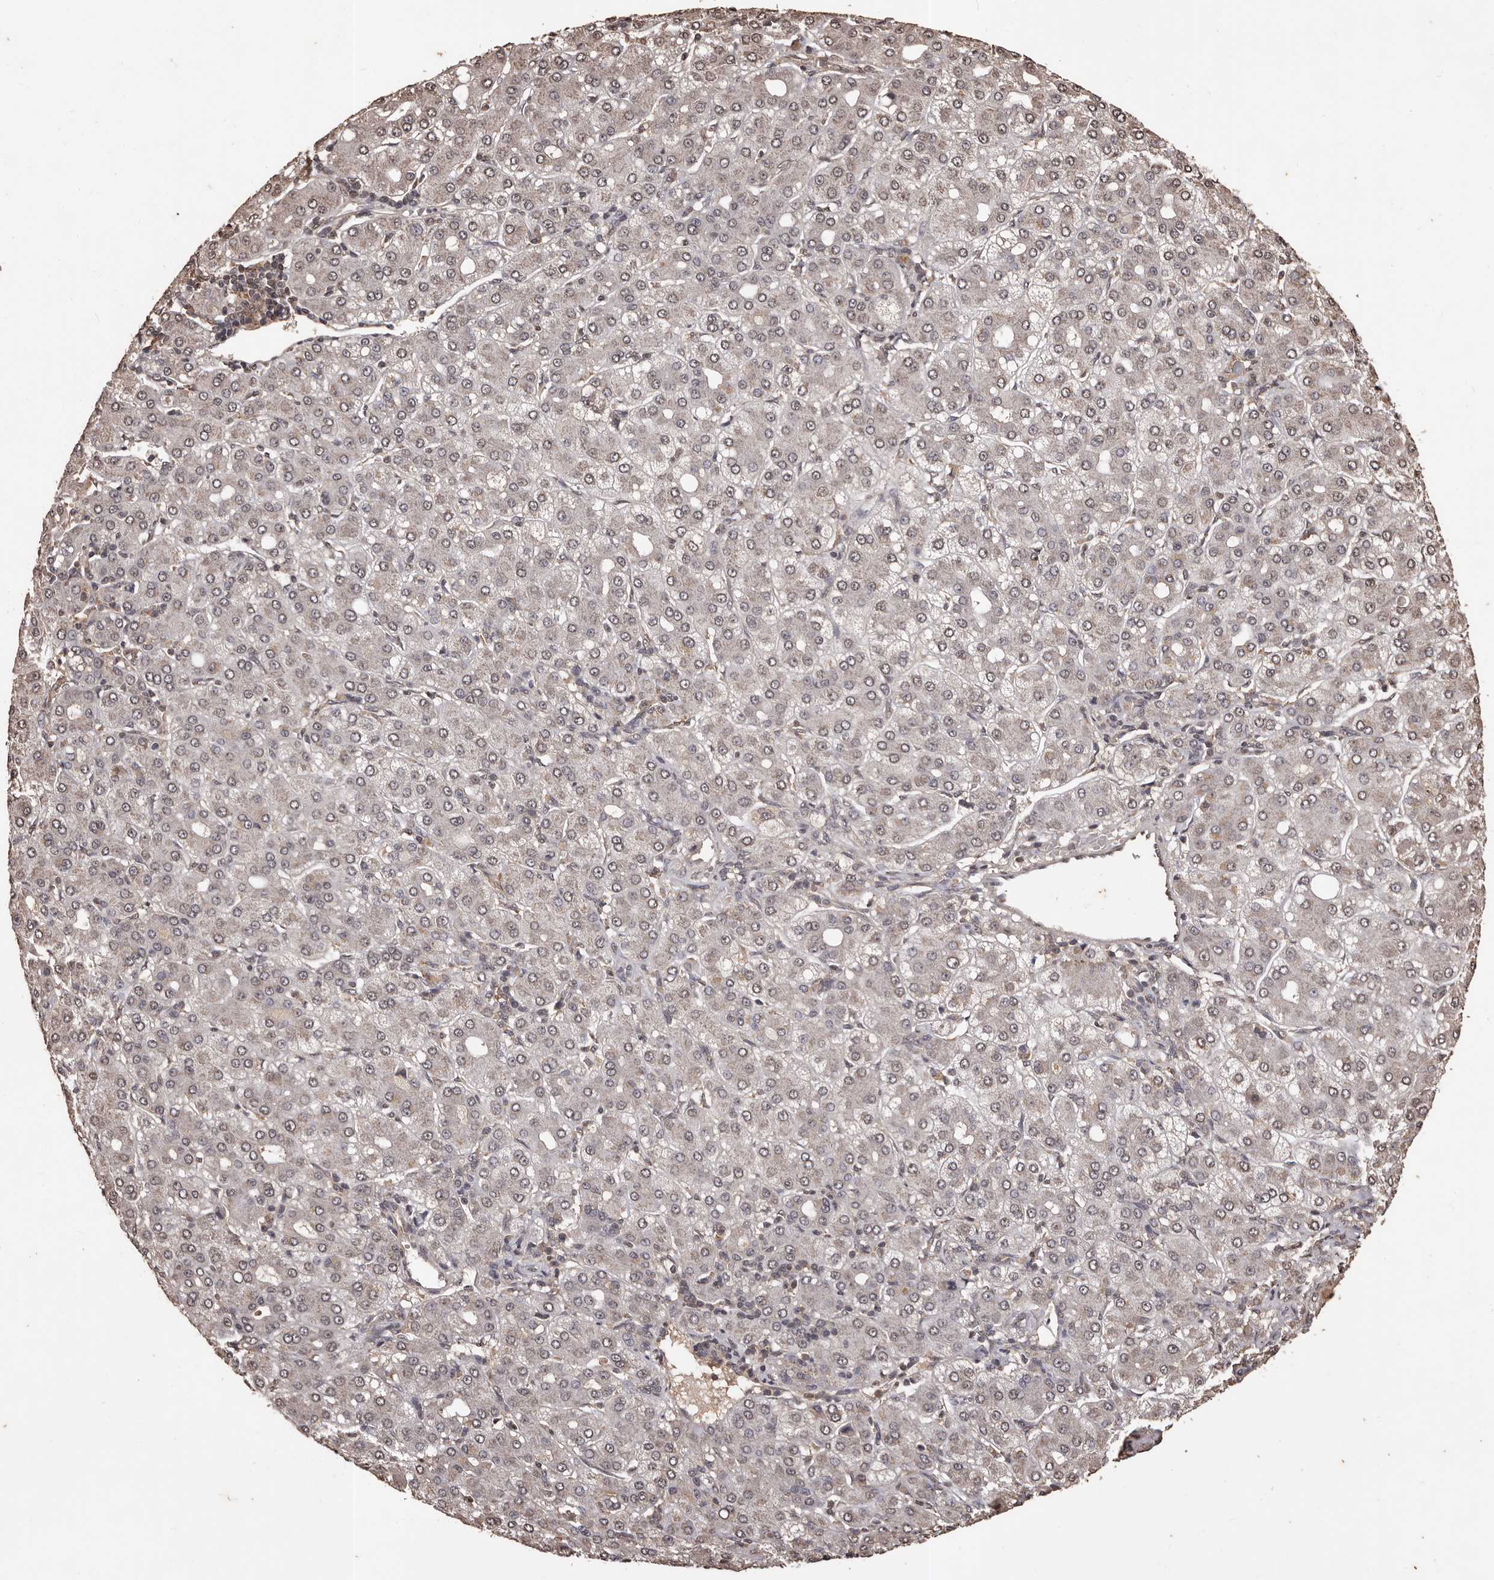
{"staining": {"intensity": "weak", "quantity": "<25%", "location": "nuclear"}, "tissue": "liver cancer", "cell_type": "Tumor cells", "image_type": "cancer", "snomed": [{"axis": "morphology", "description": "Carcinoma, Hepatocellular, NOS"}, {"axis": "topography", "description": "Liver"}], "caption": "Liver cancer (hepatocellular carcinoma) stained for a protein using immunohistochemistry (IHC) displays no positivity tumor cells.", "gene": "NAV1", "patient": {"sex": "male", "age": 65}}